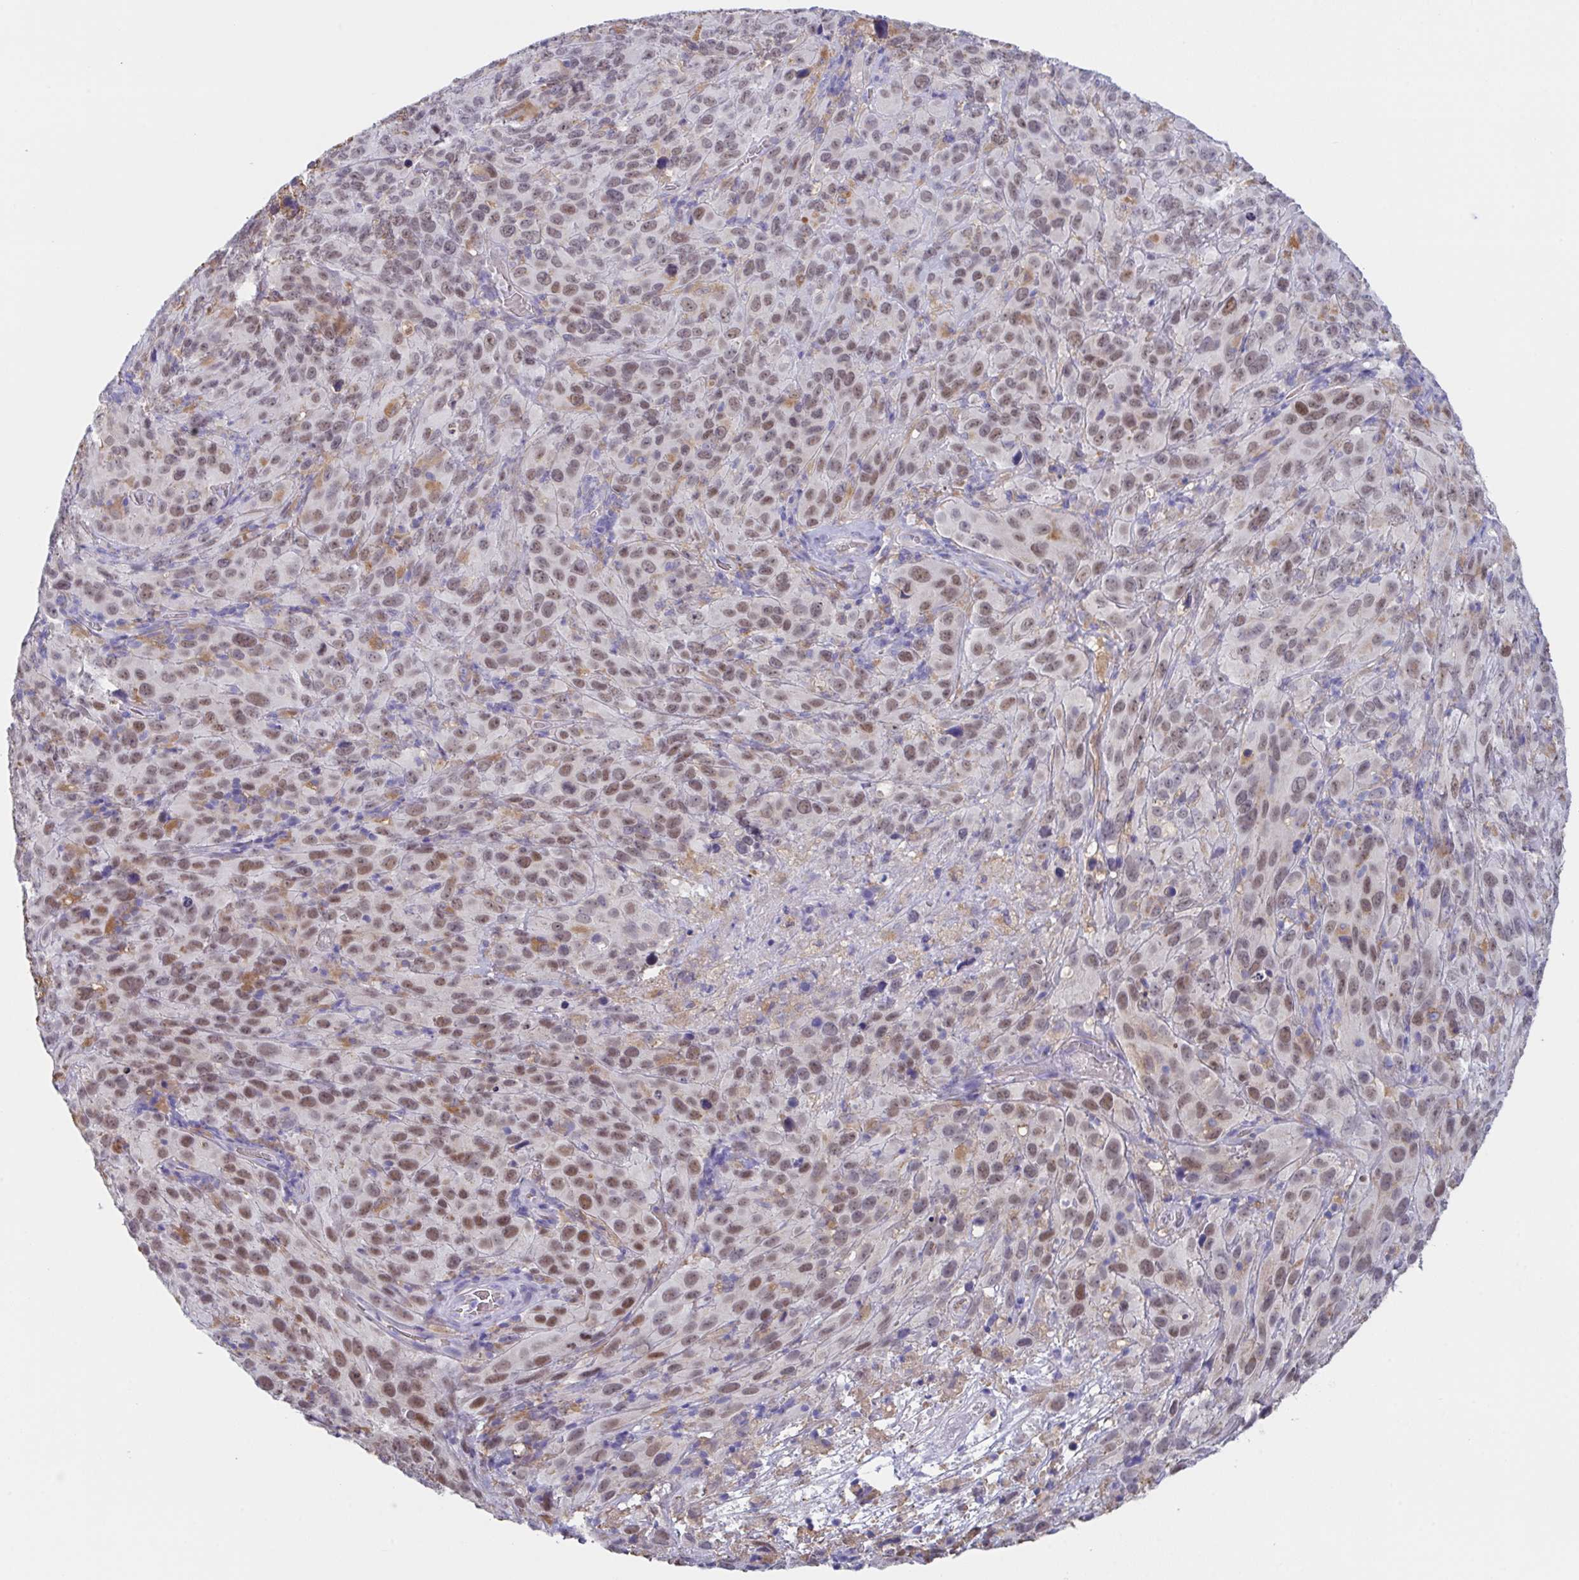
{"staining": {"intensity": "moderate", "quantity": "25%-75%", "location": "nuclear"}, "tissue": "cervical cancer", "cell_type": "Tumor cells", "image_type": "cancer", "snomed": [{"axis": "morphology", "description": "Squamous cell carcinoma, NOS"}, {"axis": "topography", "description": "Cervix"}], "caption": "This micrograph displays IHC staining of squamous cell carcinoma (cervical), with medium moderate nuclear staining in approximately 25%-75% of tumor cells.", "gene": "TFAP2C", "patient": {"sex": "female", "age": 51}}